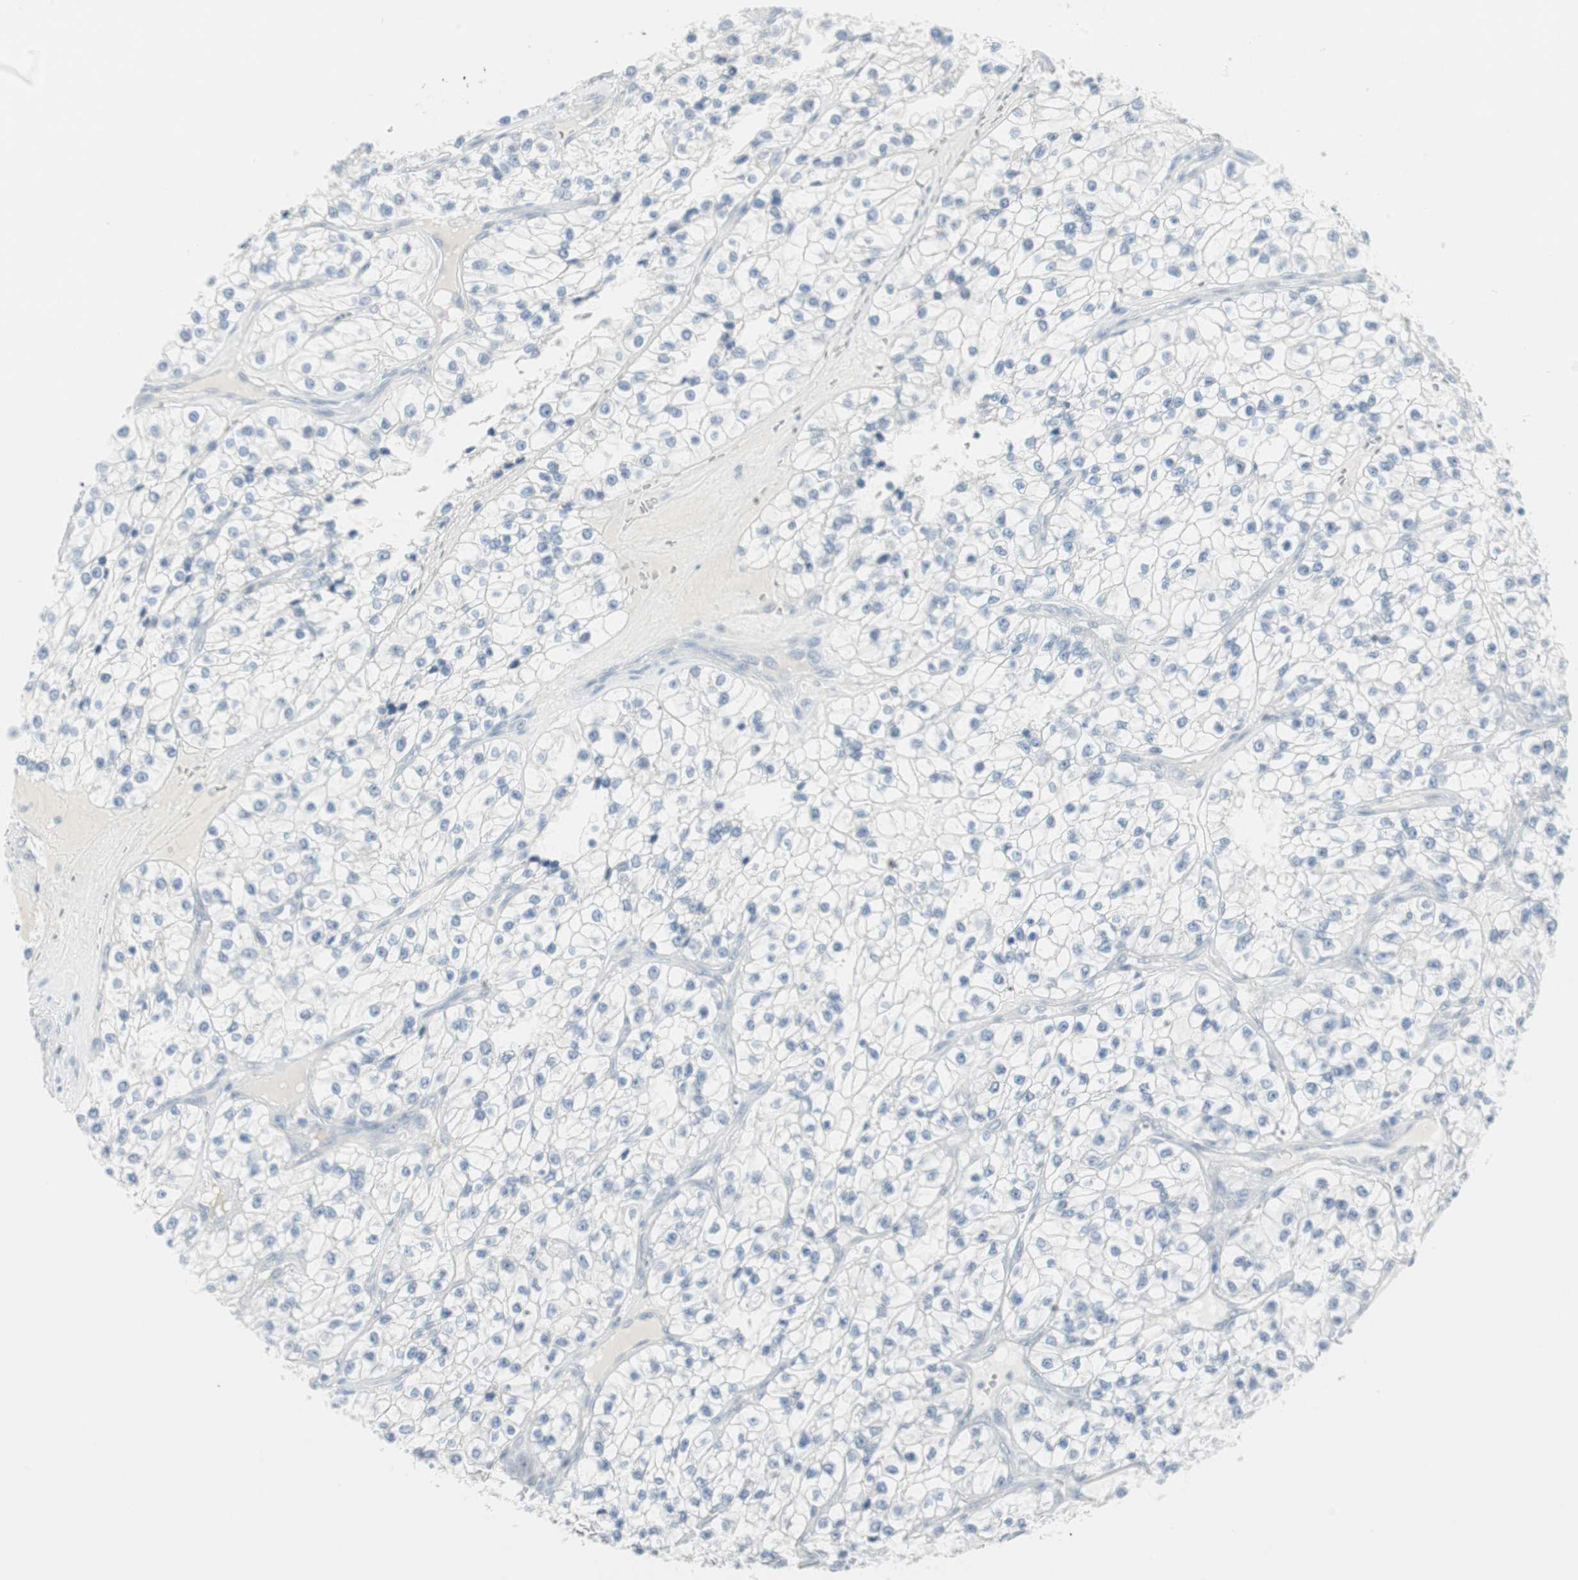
{"staining": {"intensity": "negative", "quantity": "none", "location": "none"}, "tissue": "renal cancer", "cell_type": "Tumor cells", "image_type": "cancer", "snomed": [{"axis": "morphology", "description": "Adenocarcinoma, NOS"}, {"axis": "topography", "description": "Kidney"}], "caption": "DAB (3,3'-diaminobenzidine) immunohistochemical staining of adenocarcinoma (renal) demonstrates no significant expression in tumor cells.", "gene": "MLLT10", "patient": {"sex": "female", "age": 57}}